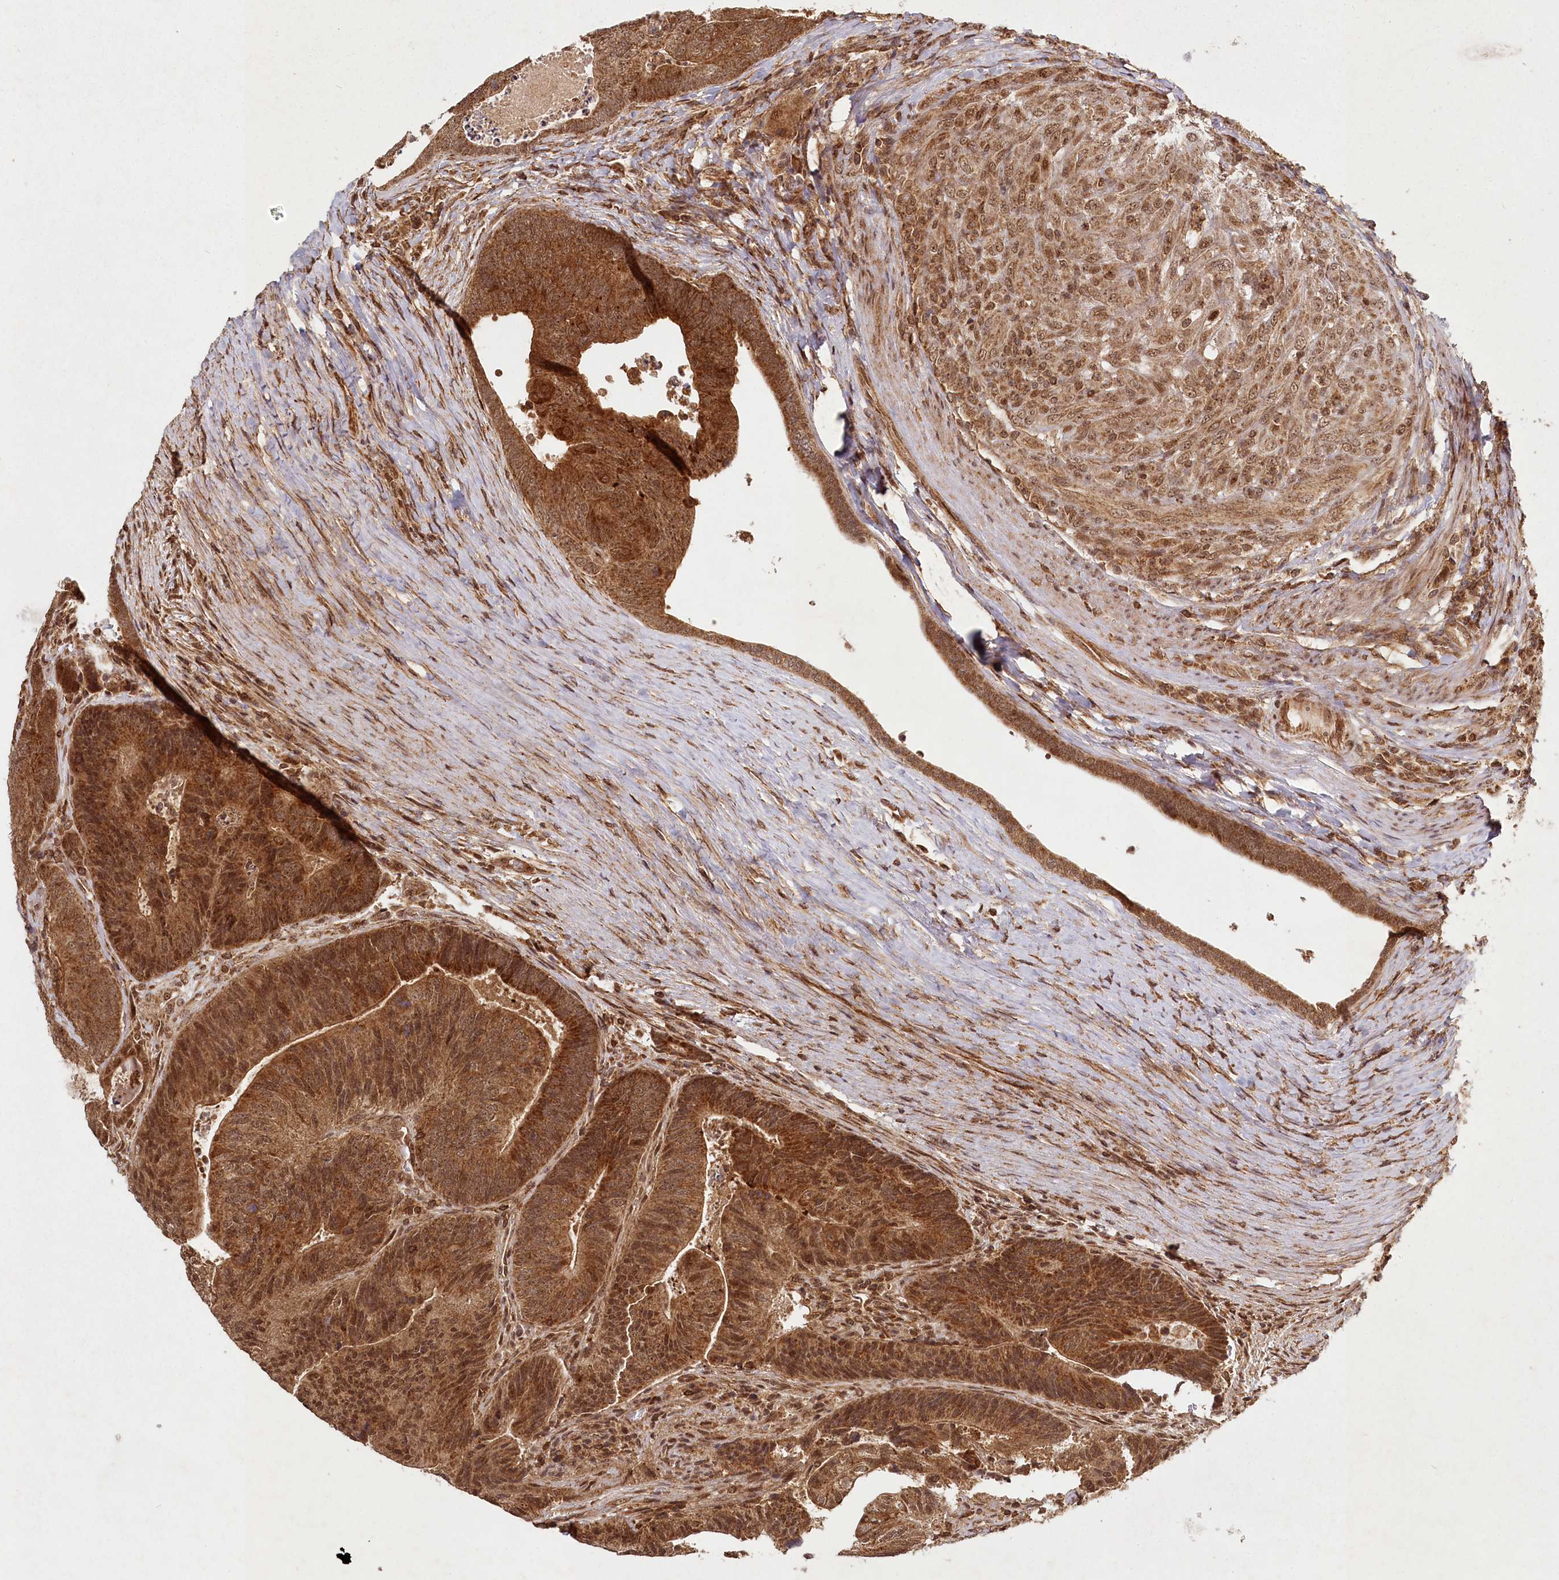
{"staining": {"intensity": "strong", "quantity": ">75%", "location": "cytoplasmic/membranous,nuclear"}, "tissue": "colorectal cancer", "cell_type": "Tumor cells", "image_type": "cancer", "snomed": [{"axis": "morphology", "description": "Adenocarcinoma, NOS"}, {"axis": "topography", "description": "Colon"}], "caption": "Strong cytoplasmic/membranous and nuclear protein positivity is identified in about >75% of tumor cells in colorectal cancer (adenocarcinoma).", "gene": "MICU1", "patient": {"sex": "female", "age": 67}}